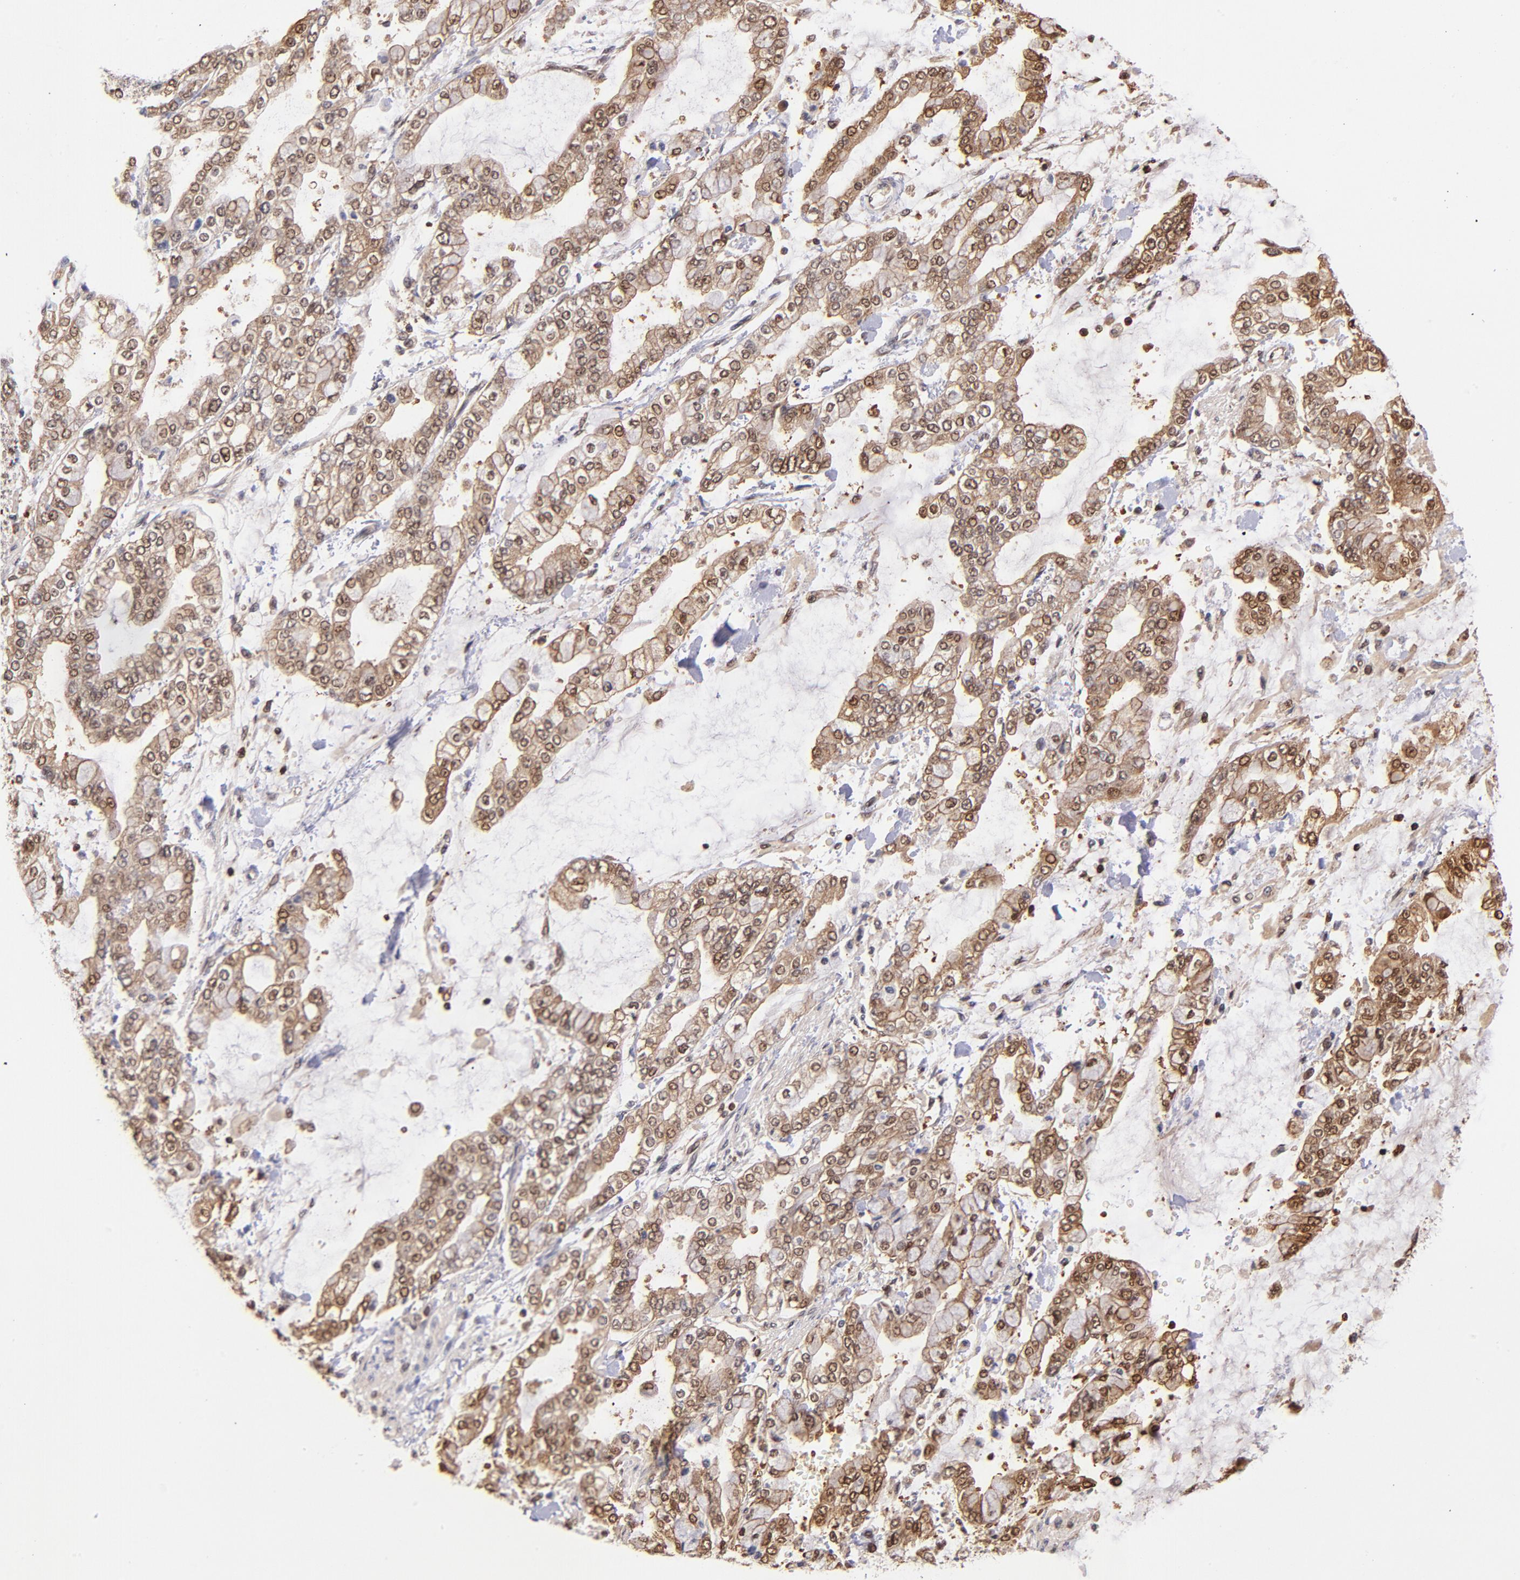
{"staining": {"intensity": "moderate", "quantity": ">75%", "location": "cytoplasmic/membranous,nuclear"}, "tissue": "stomach cancer", "cell_type": "Tumor cells", "image_type": "cancer", "snomed": [{"axis": "morphology", "description": "Normal tissue, NOS"}, {"axis": "morphology", "description": "Adenocarcinoma, NOS"}, {"axis": "topography", "description": "Stomach, upper"}, {"axis": "topography", "description": "Stomach"}], "caption": "Protein expression analysis of stomach cancer (adenocarcinoma) reveals moderate cytoplasmic/membranous and nuclear staining in approximately >75% of tumor cells.", "gene": "YWHAB", "patient": {"sex": "male", "age": 76}}